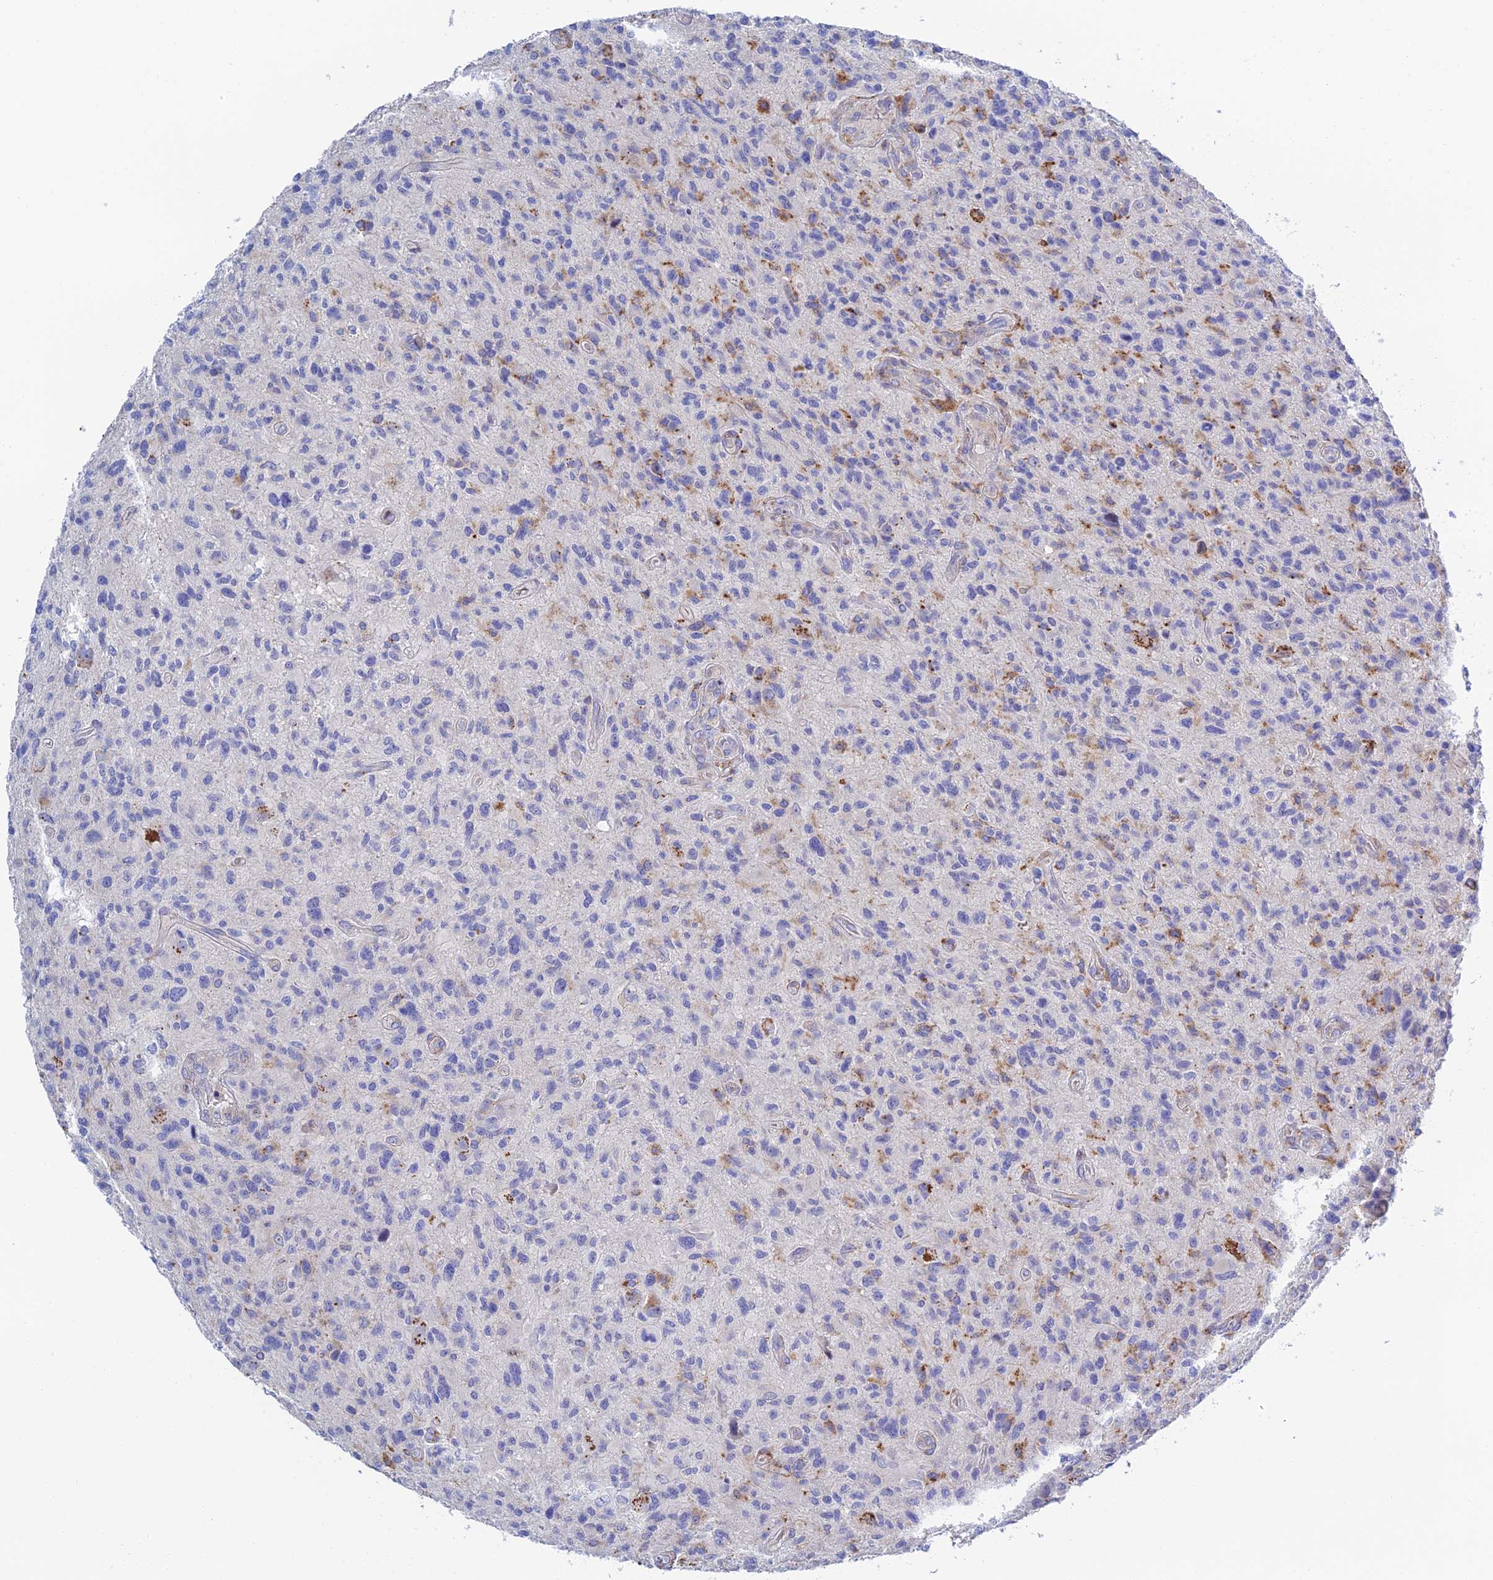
{"staining": {"intensity": "negative", "quantity": "none", "location": "none"}, "tissue": "glioma", "cell_type": "Tumor cells", "image_type": "cancer", "snomed": [{"axis": "morphology", "description": "Glioma, malignant, High grade"}, {"axis": "topography", "description": "Brain"}], "caption": "High power microscopy image of an immunohistochemistry image of glioma, revealing no significant staining in tumor cells.", "gene": "RPGRIP1L", "patient": {"sex": "male", "age": 47}}